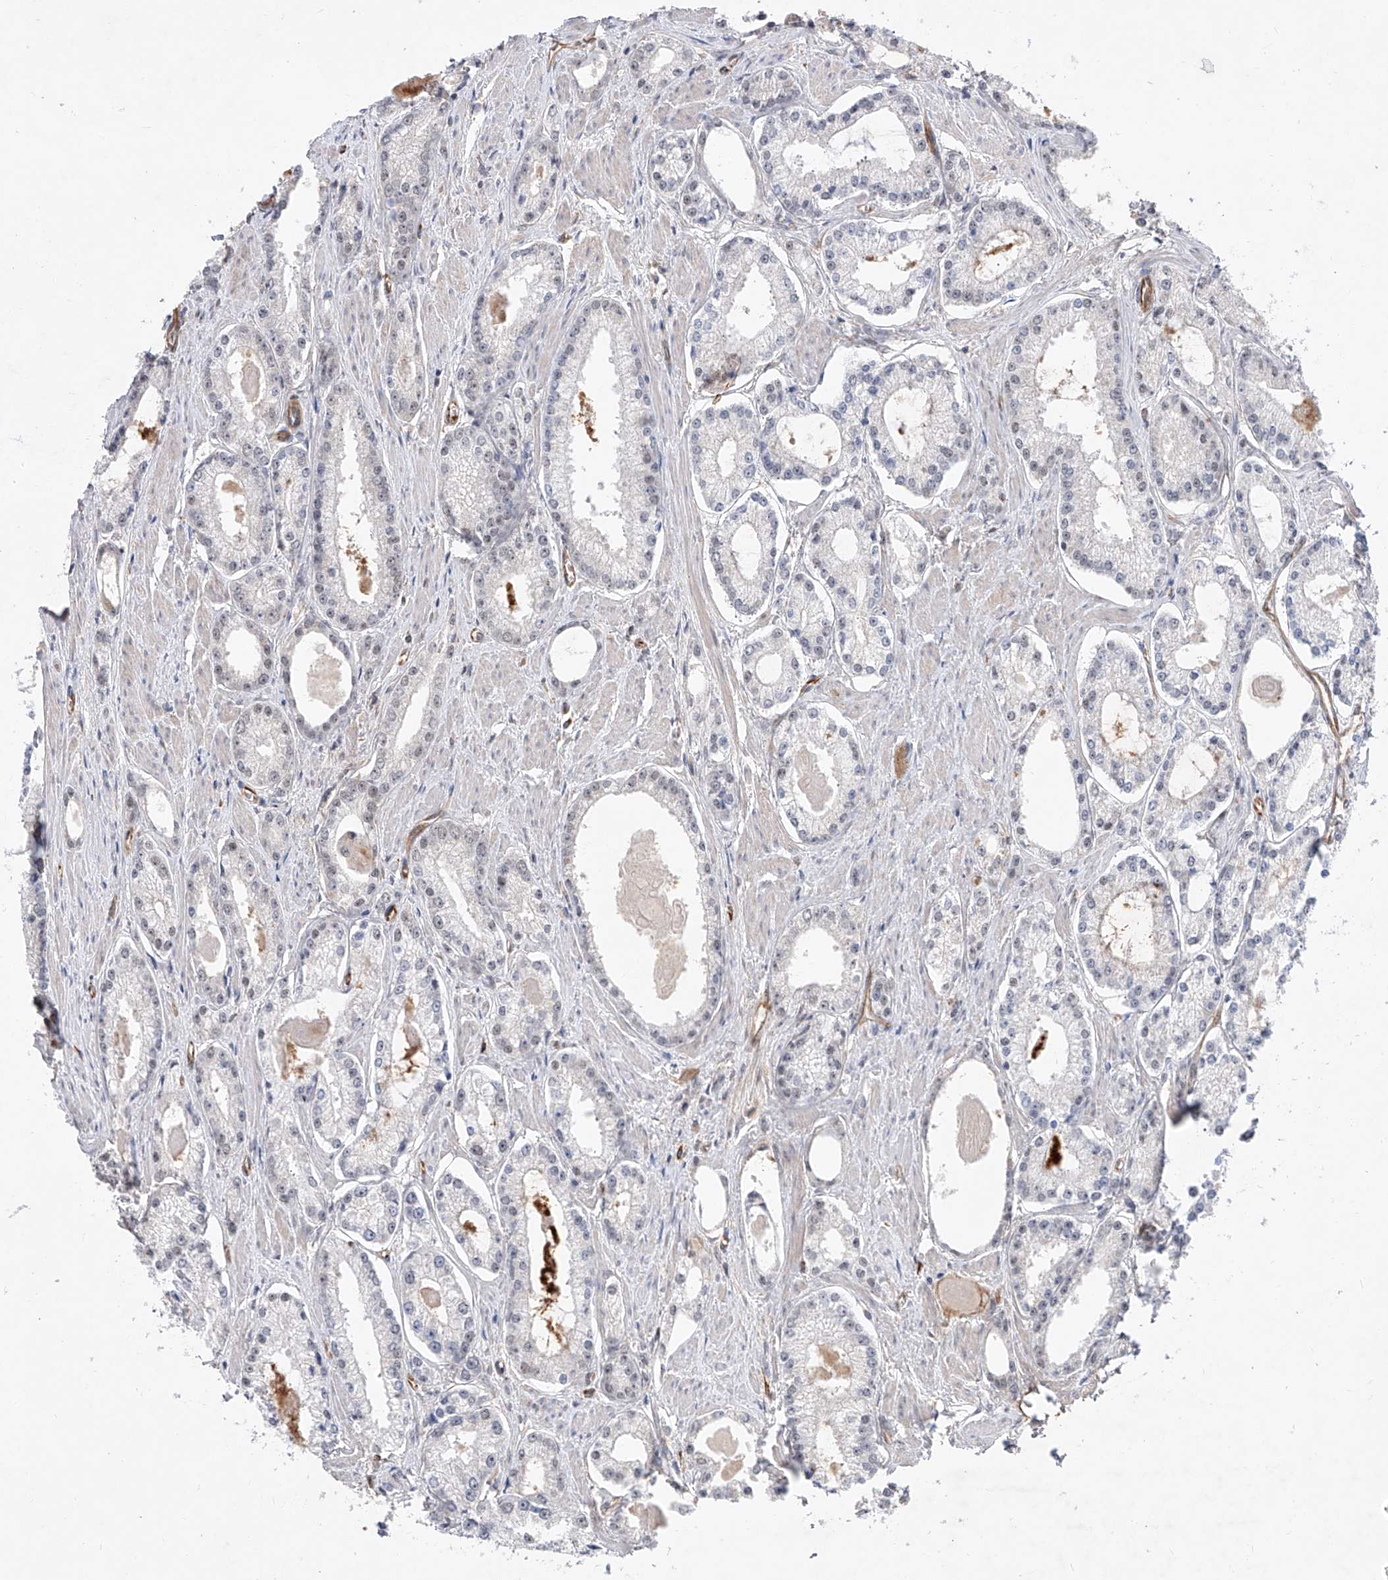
{"staining": {"intensity": "negative", "quantity": "none", "location": "none"}, "tissue": "prostate cancer", "cell_type": "Tumor cells", "image_type": "cancer", "snomed": [{"axis": "morphology", "description": "Adenocarcinoma, Low grade"}, {"axis": "topography", "description": "Prostate"}], "caption": "DAB immunohistochemical staining of human prostate cancer (low-grade adenocarcinoma) displays no significant staining in tumor cells. (Stains: DAB (3,3'-diaminobenzidine) immunohistochemistry with hematoxylin counter stain, Microscopy: brightfield microscopy at high magnification).", "gene": "AMD1", "patient": {"sex": "male", "age": 54}}